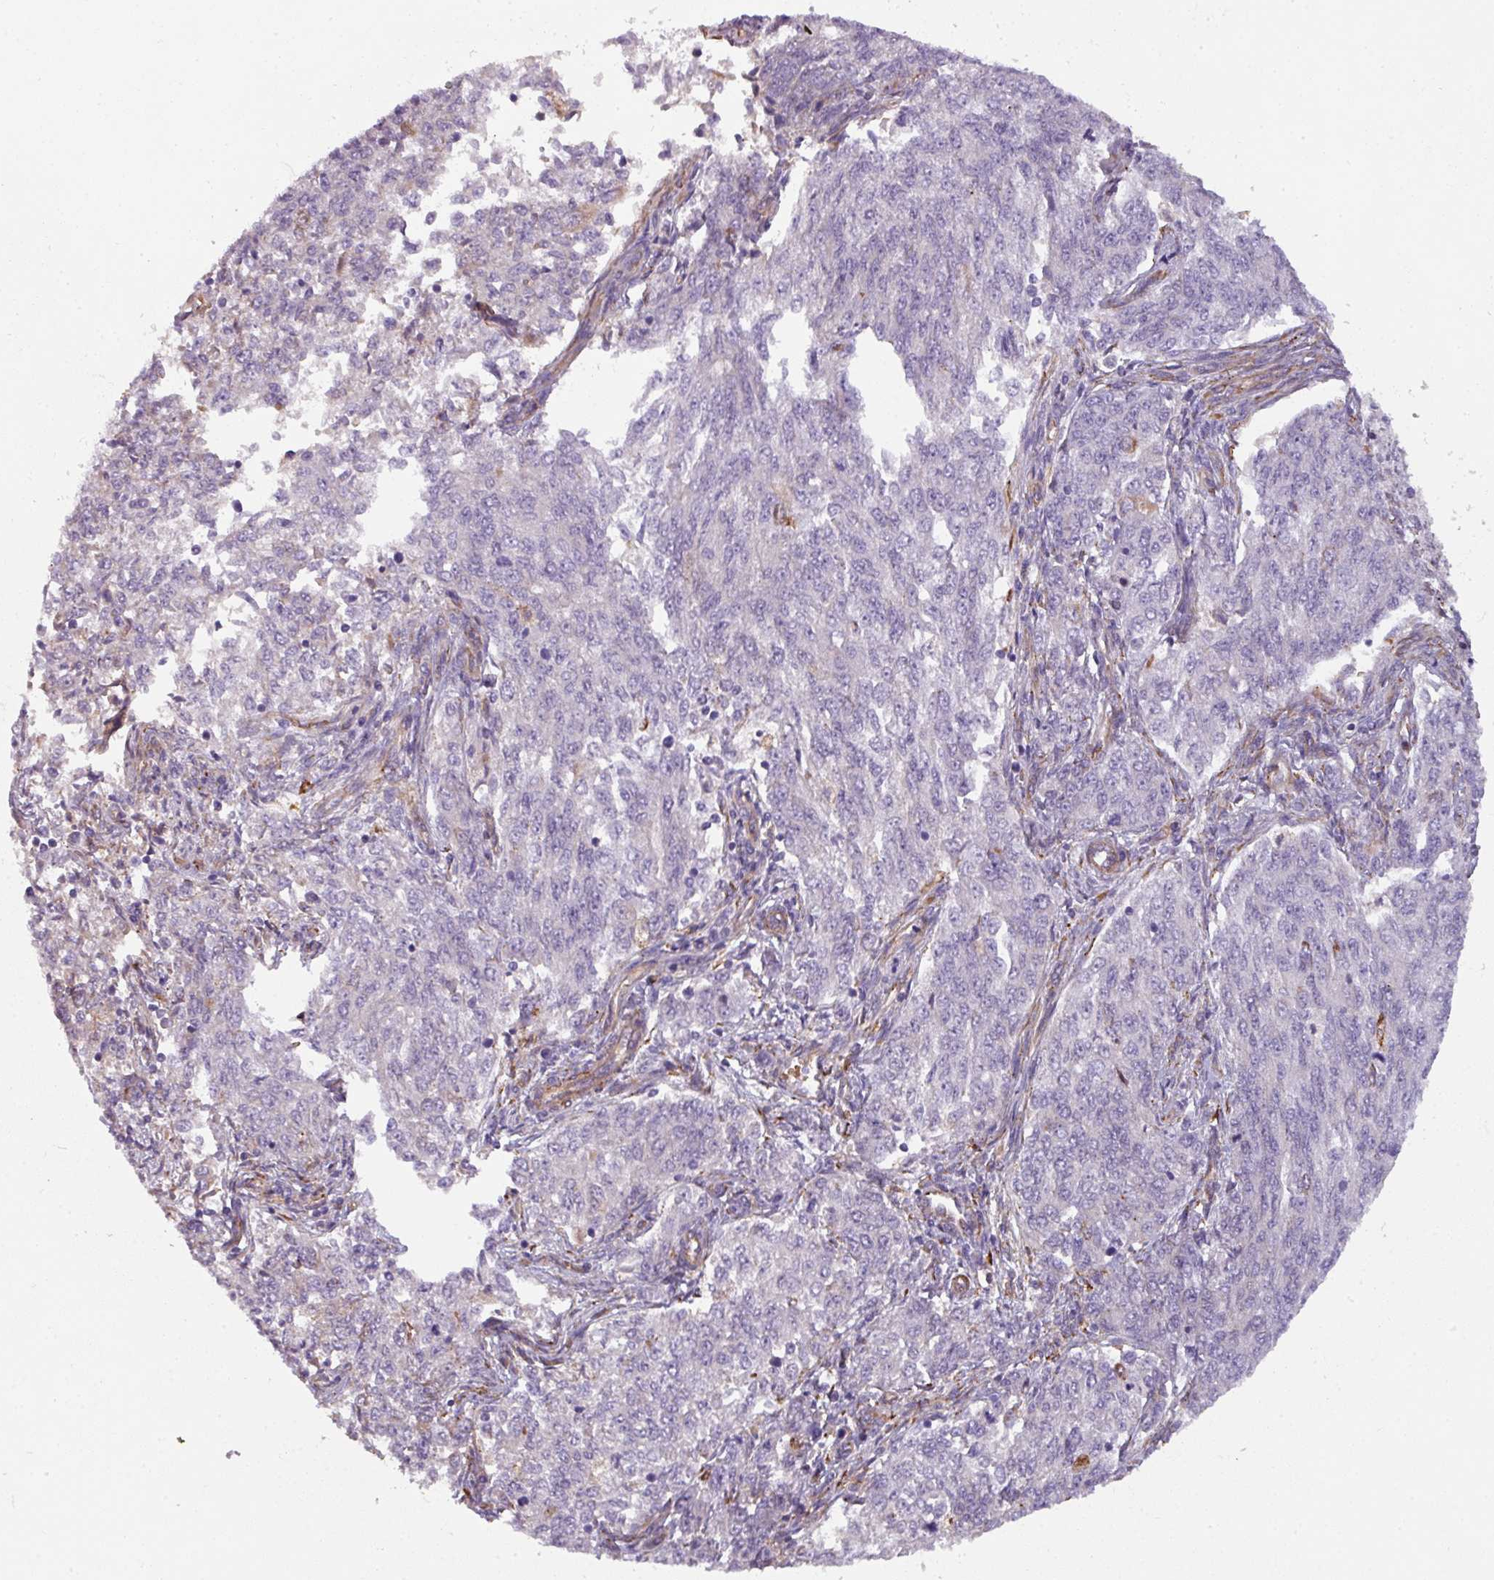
{"staining": {"intensity": "negative", "quantity": "none", "location": "none"}, "tissue": "endometrial cancer", "cell_type": "Tumor cells", "image_type": "cancer", "snomed": [{"axis": "morphology", "description": "Adenocarcinoma, NOS"}, {"axis": "topography", "description": "Endometrium"}], "caption": "The photomicrograph displays no staining of tumor cells in adenocarcinoma (endometrial).", "gene": "BUD23", "patient": {"sex": "female", "age": 50}}